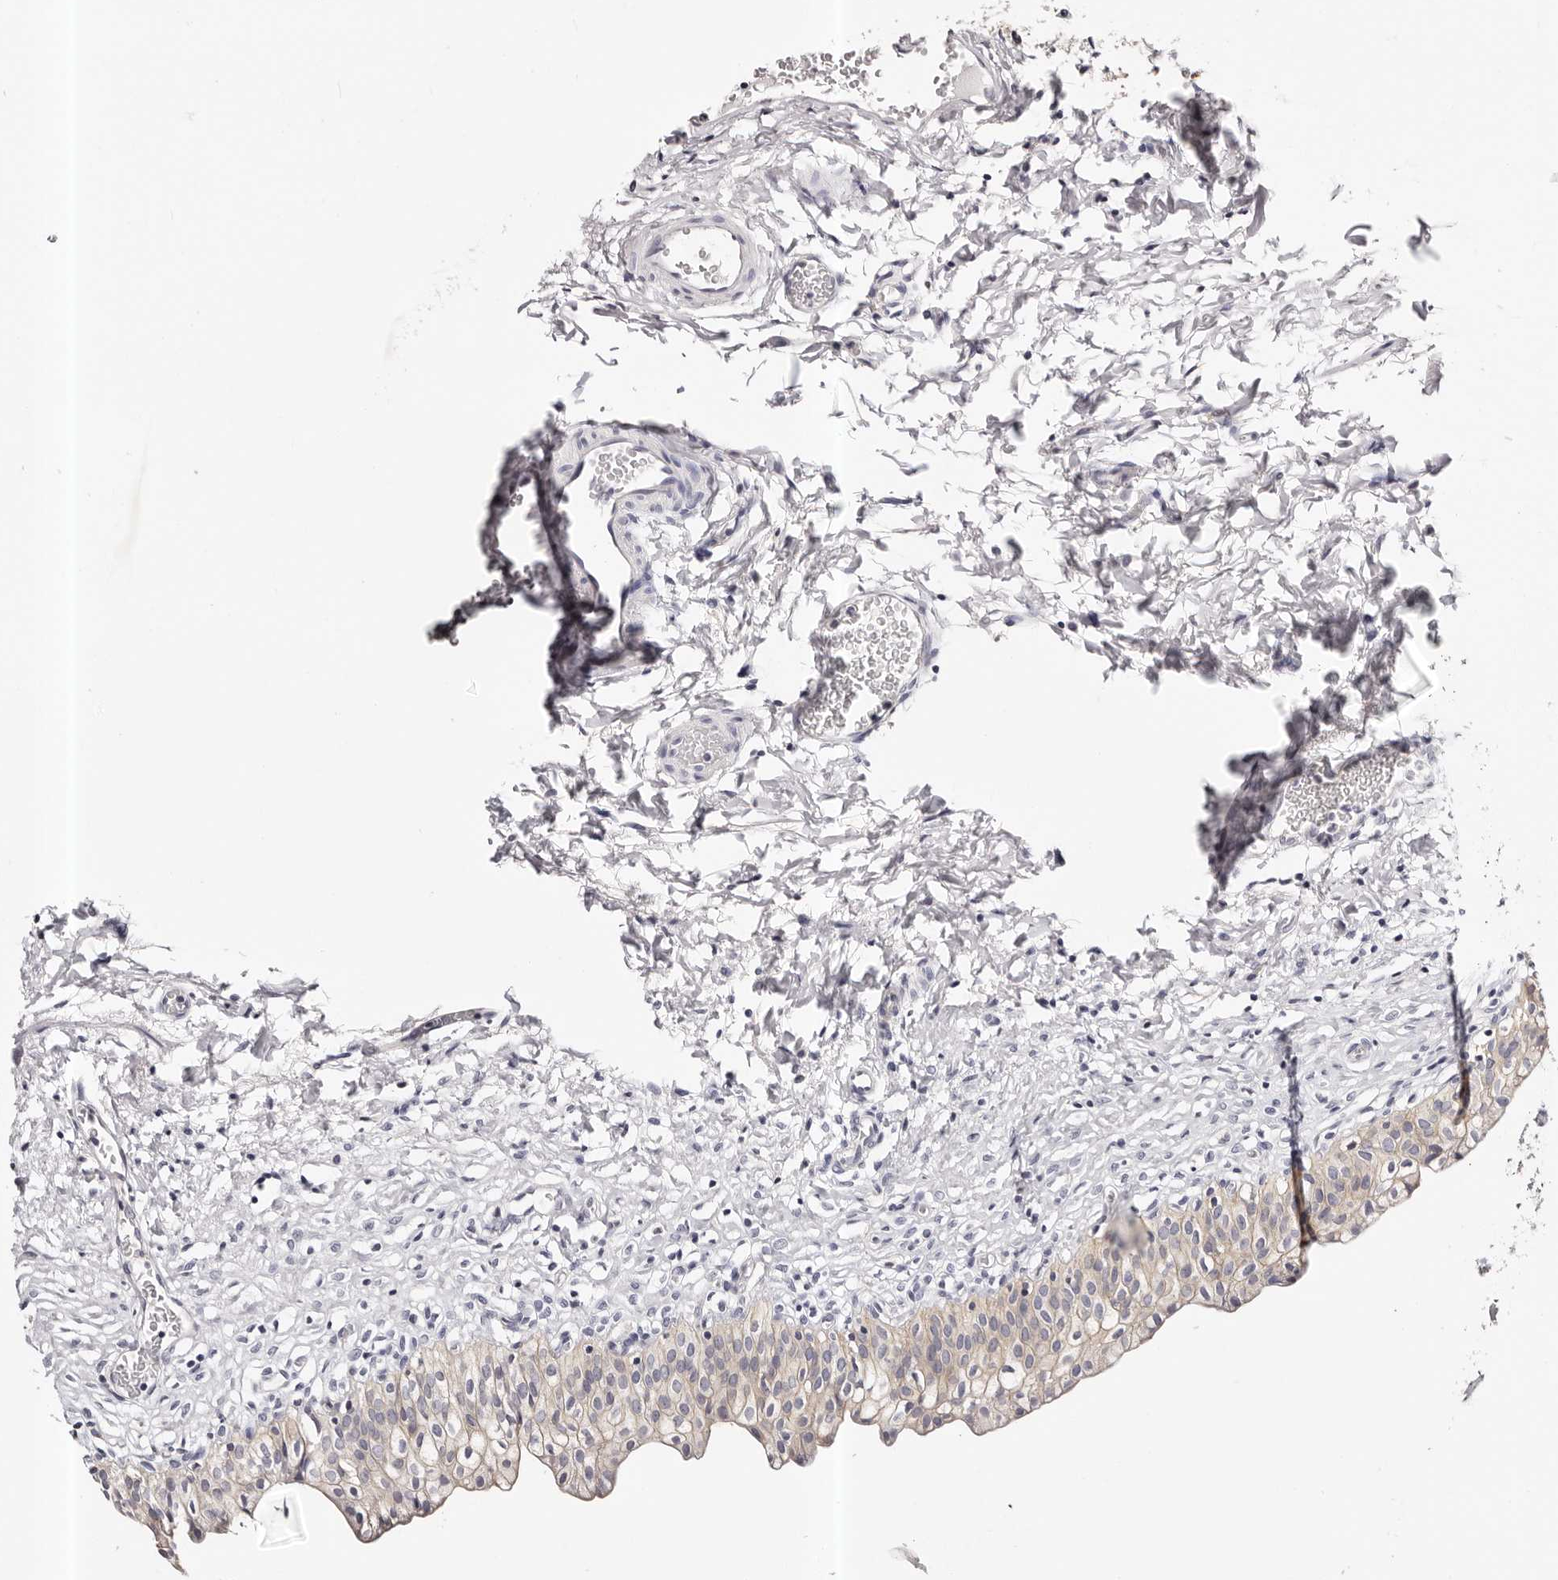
{"staining": {"intensity": "weak", "quantity": ">75%", "location": "cytoplasmic/membranous"}, "tissue": "urinary bladder", "cell_type": "Urothelial cells", "image_type": "normal", "snomed": [{"axis": "morphology", "description": "Normal tissue, NOS"}, {"axis": "topography", "description": "Urinary bladder"}], "caption": "This photomicrograph reveals normal urinary bladder stained with immunohistochemistry (IHC) to label a protein in brown. The cytoplasmic/membranous of urothelial cells show weak positivity for the protein. Nuclei are counter-stained blue.", "gene": "ROM1", "patient": {"sex": "male", "age": 55}}